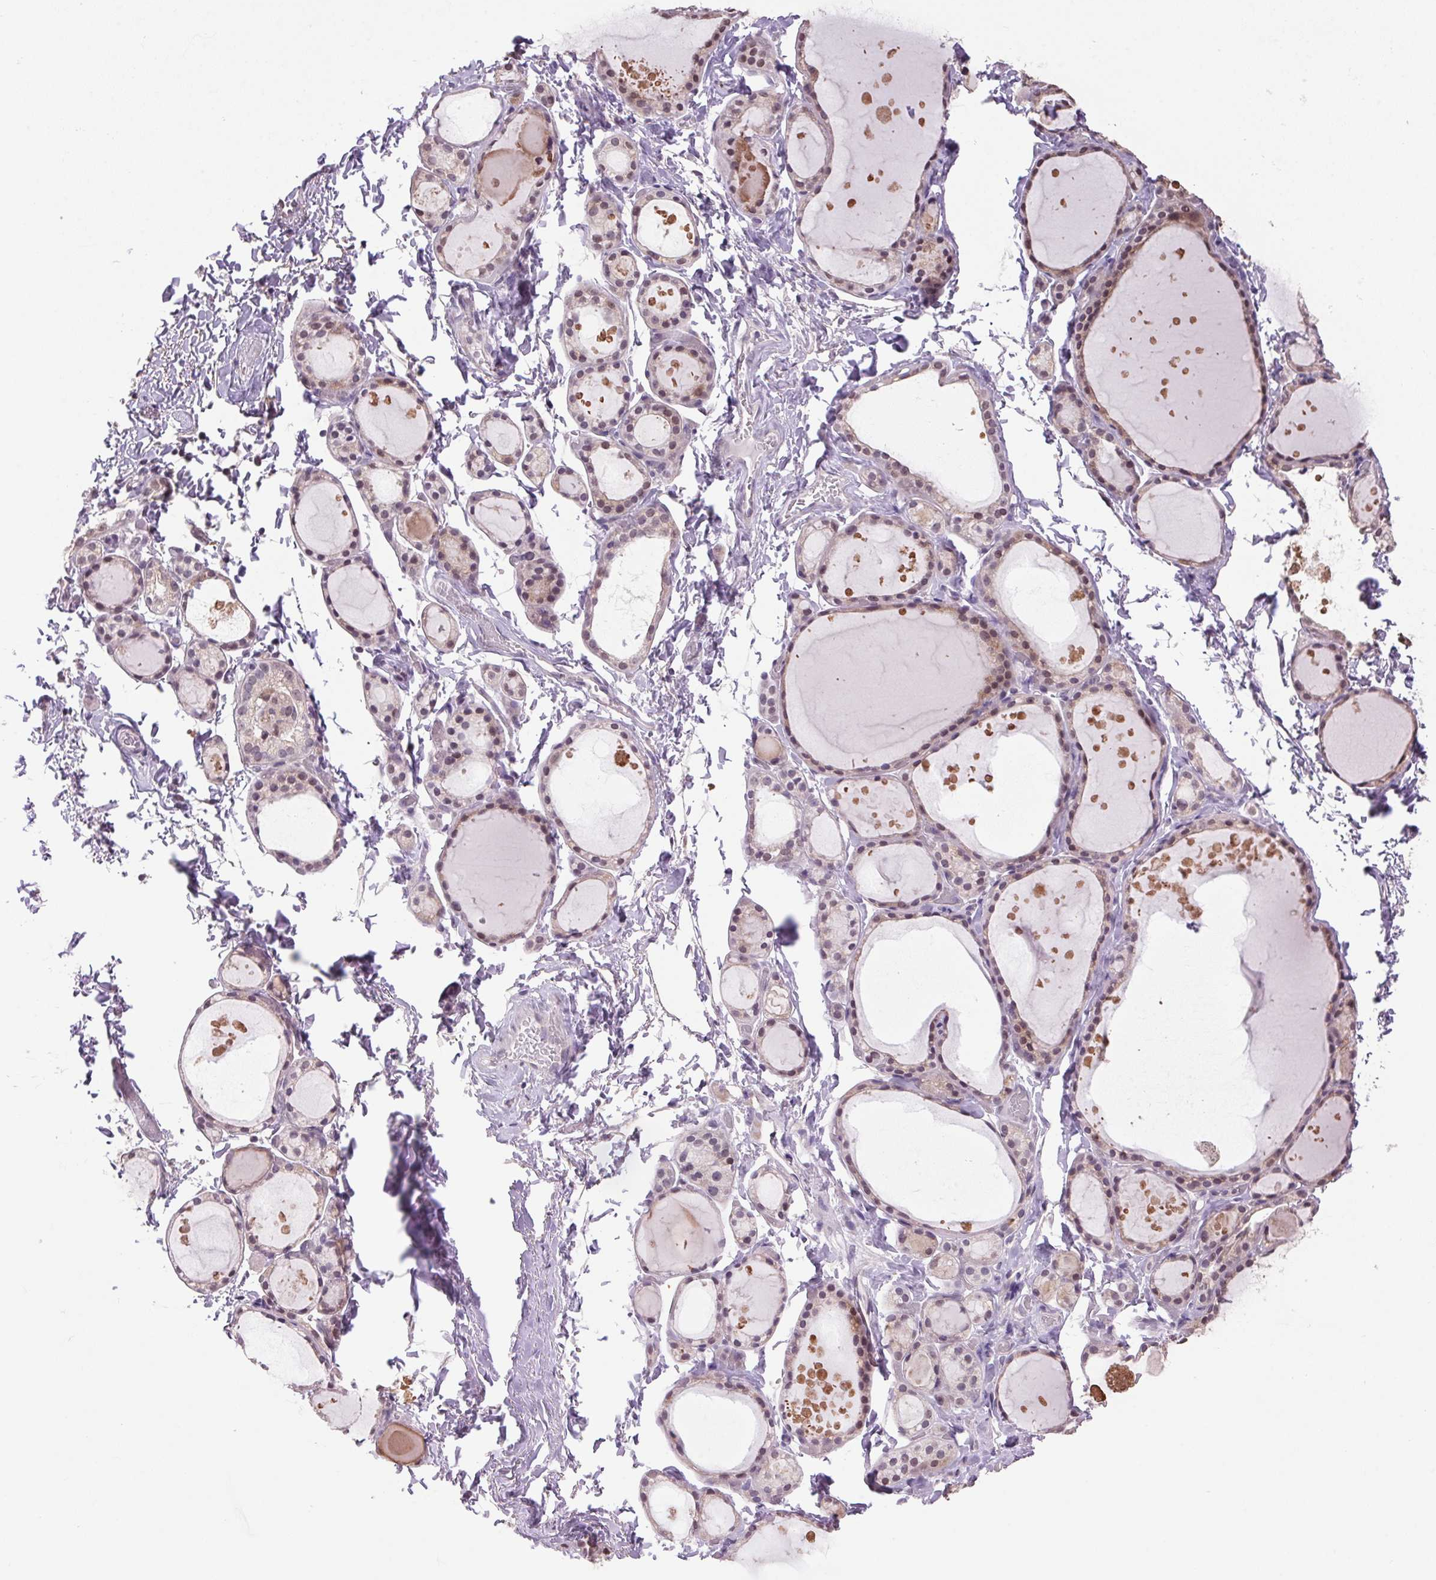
{"staining": {"intensity": "weak", "quantity": "25%-75%", "location": "cytoplasmic/membranous,nuclear"}, "tissue": "thyroid gland", "cell_type": "Glandular cells", "image_type": "normal", "snomed": [{"axis": "morphology", "description": "Normal tissue, NOS"}, {"axis": "topography", "description": "Thyroid gland"}], "caption": "IHC of unremarkable human thyroid gland shows low levels of weak cytoplasmic/membranous,nuclear positivity in approximately 25%-75% of glandular cells.", "gene": "VWA3B", "patient": {"sex": "male", "age": 68}}